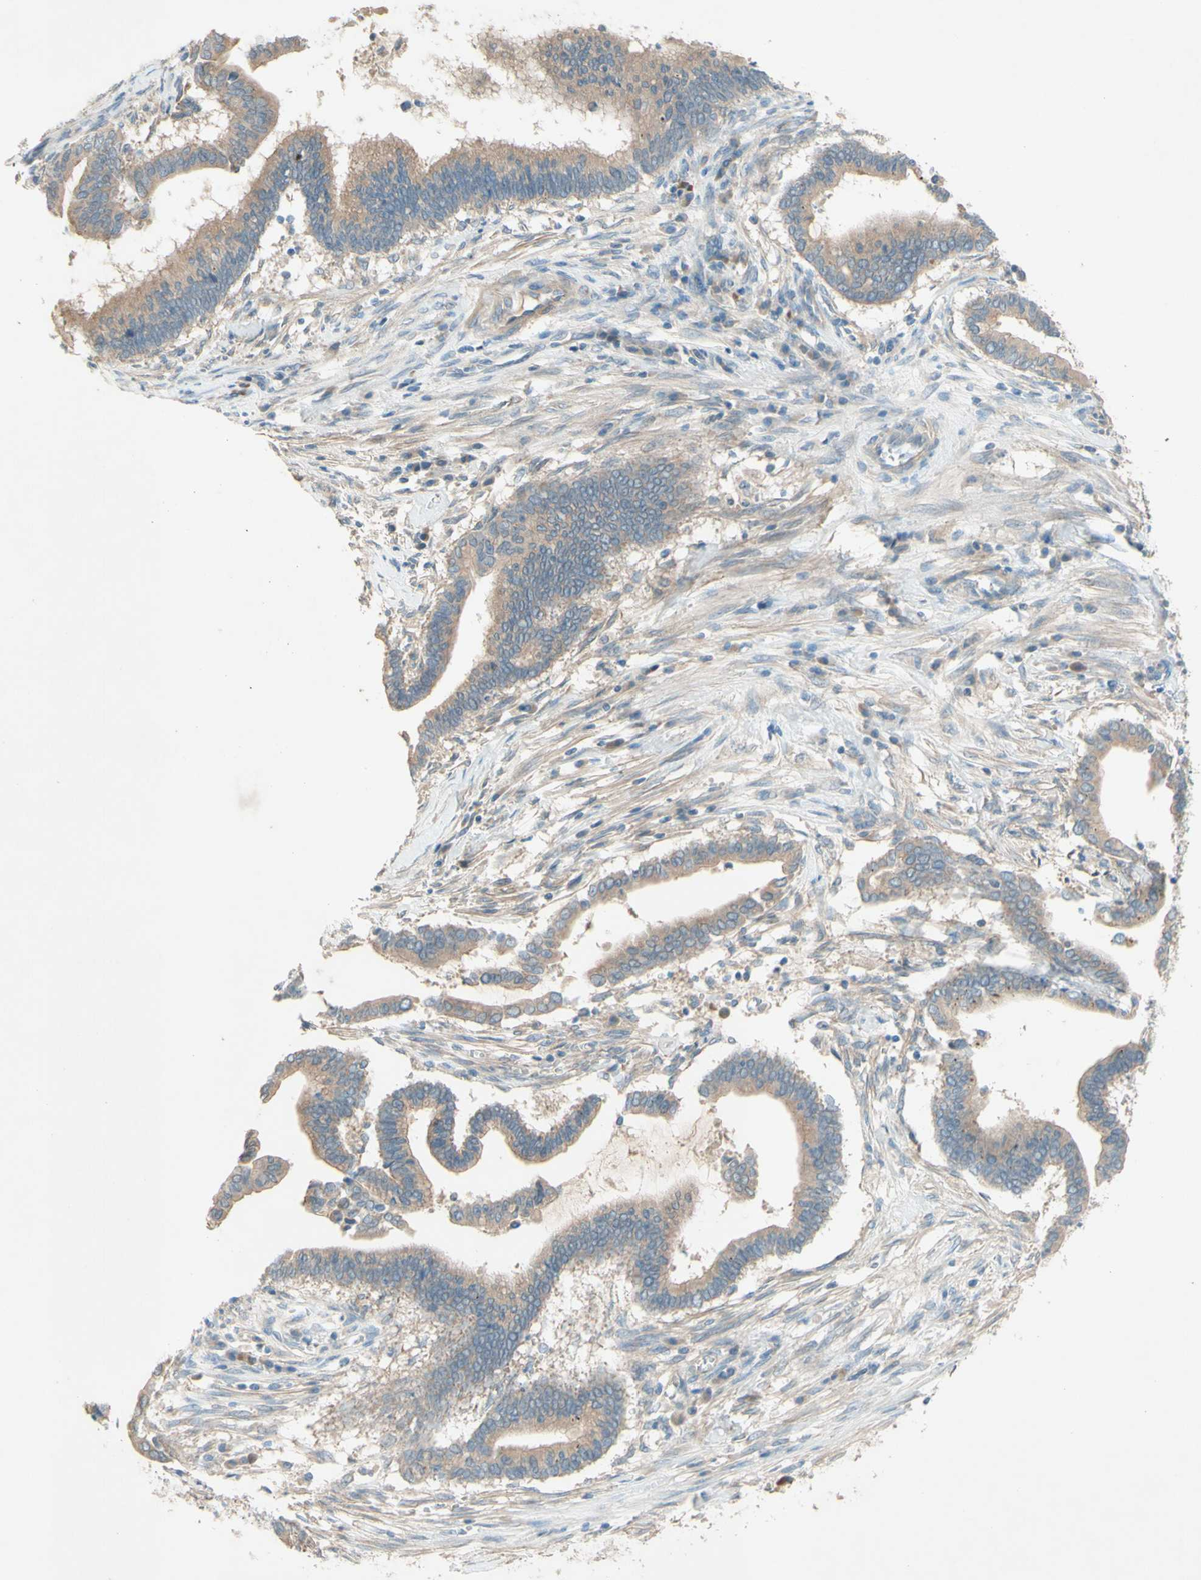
{"staining": {"intensity": "moderate", "quantity": ">75%", "location": "cytoplasmic/membranous"}, "tissue": "cervical cancer", "cell_type": "Tumor cells", "image_type": "cancer", "snomed": [{"axis": "morphology", "description": "Adenocarcinoma, NOS"}, {"axis": "topography", "description": "Cervix"}], "caption": "Cervical cancer stained for a protein (brown) demonstrates moderate cytoplasmic/membranous positive positivity in about >75% of tumor cells.", "gene": "IL2", "patient": {"sex": "female", "age": 44}}